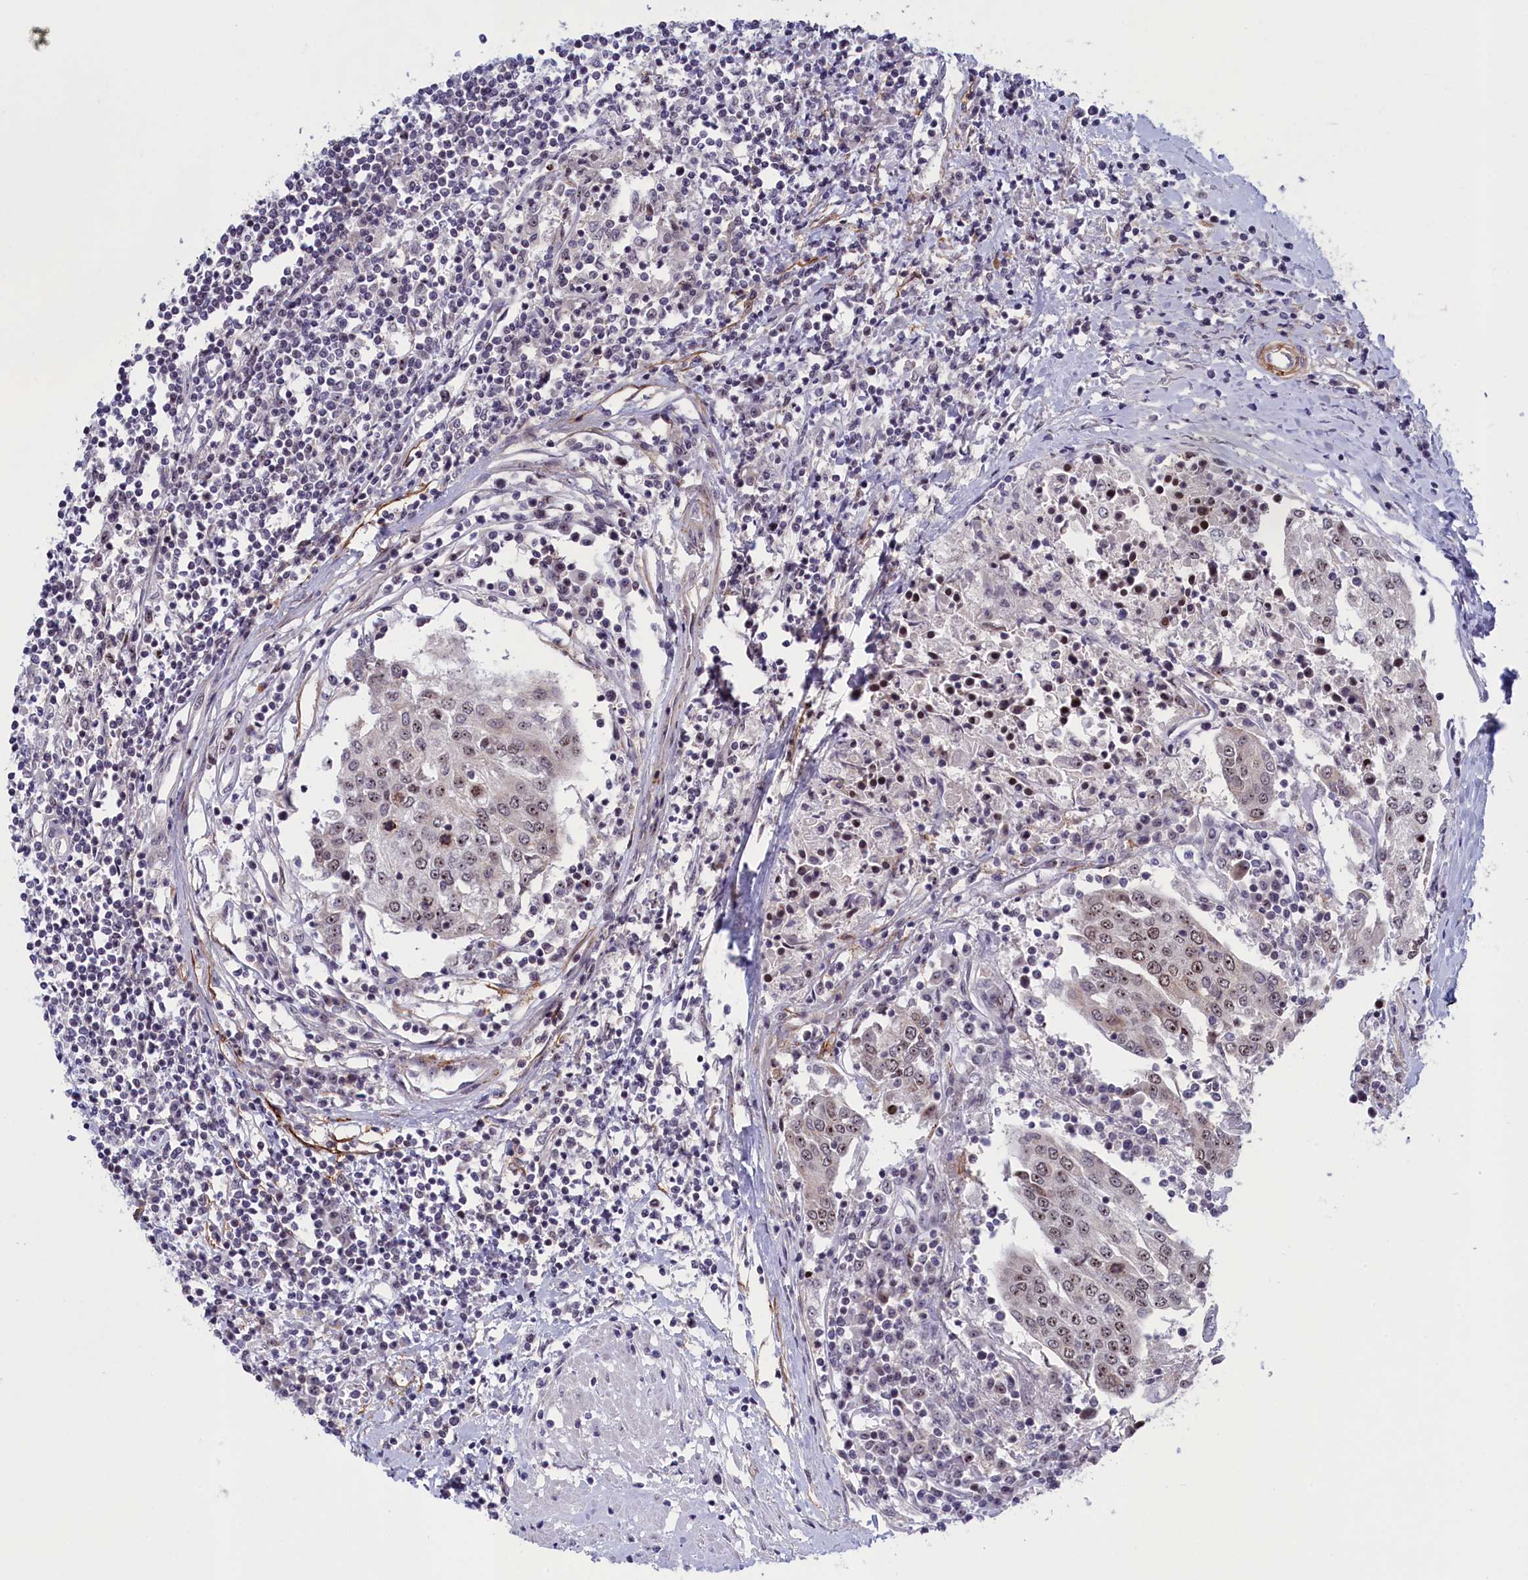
{"staining": {"intensity": "moderate", "quantity": "<25%", "location": "nuclear"}, "tissue": "urothelial cancer", "cell_type": "Tumor cells", "image_type": "cancer", "snomed": [{"axis": "morphology", "description": "Urothelial carcinoma, High grade"}, {"axis": "topography", "description": "Urinary bladder"}], "caption": "DAB (3,3'-diaminobenzidine) immunohistochemical staining of human urothelial carcinoma (high-grade) shows moderate nuclear protein staining in approximately <25% of tumor cells. (Brightfield microscopy of DAB IHC at high magnification).", "gene": "PPAN", "patient": {"sex": "female", "age": 85}}